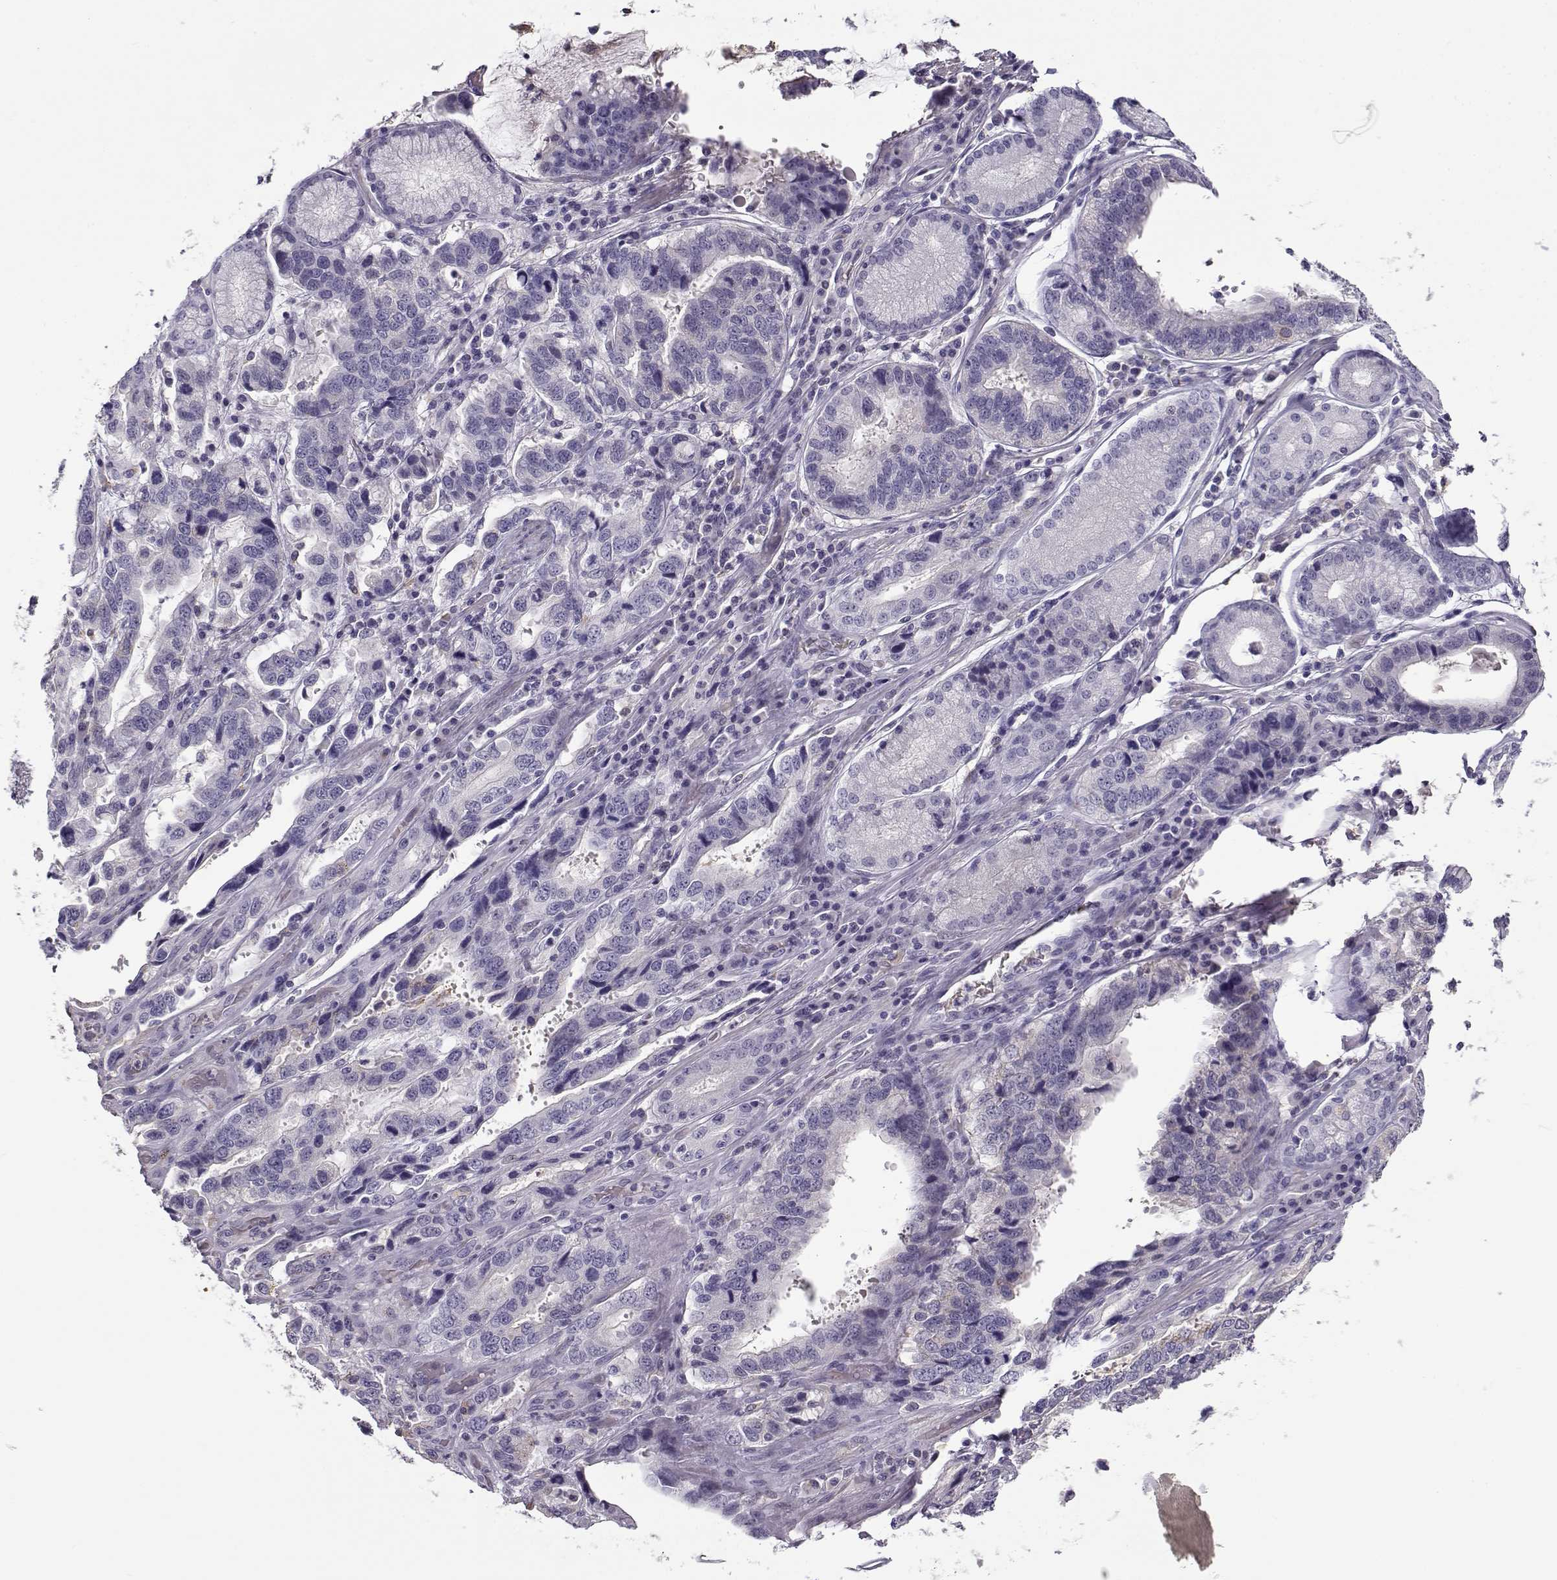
{"staining": {"intensity": "negative", "quantity": "none", "location": "none"}, "tissue": "stomach cancer", "cell_type": "Tumor cells", "image_type": "cancer", "snomed": [{"axis": "morphology", "description": "Adenocarcinoma, NOS"}, {"axis": "topography", "description": "Stomach, lower"}], "caption": "This is a photomicrograph of immunohistochemistry (IHC) staining of stomach adenocarcinoma, which shows no expression in tumor cells. Brightfield microscopy of immunohistochemistry (IHC) stained with DAB (brown) and hematoxylin (blue), captured at high magnification.", "gene": "UCP3", "patient": {"sex": "female", "age": 76}}